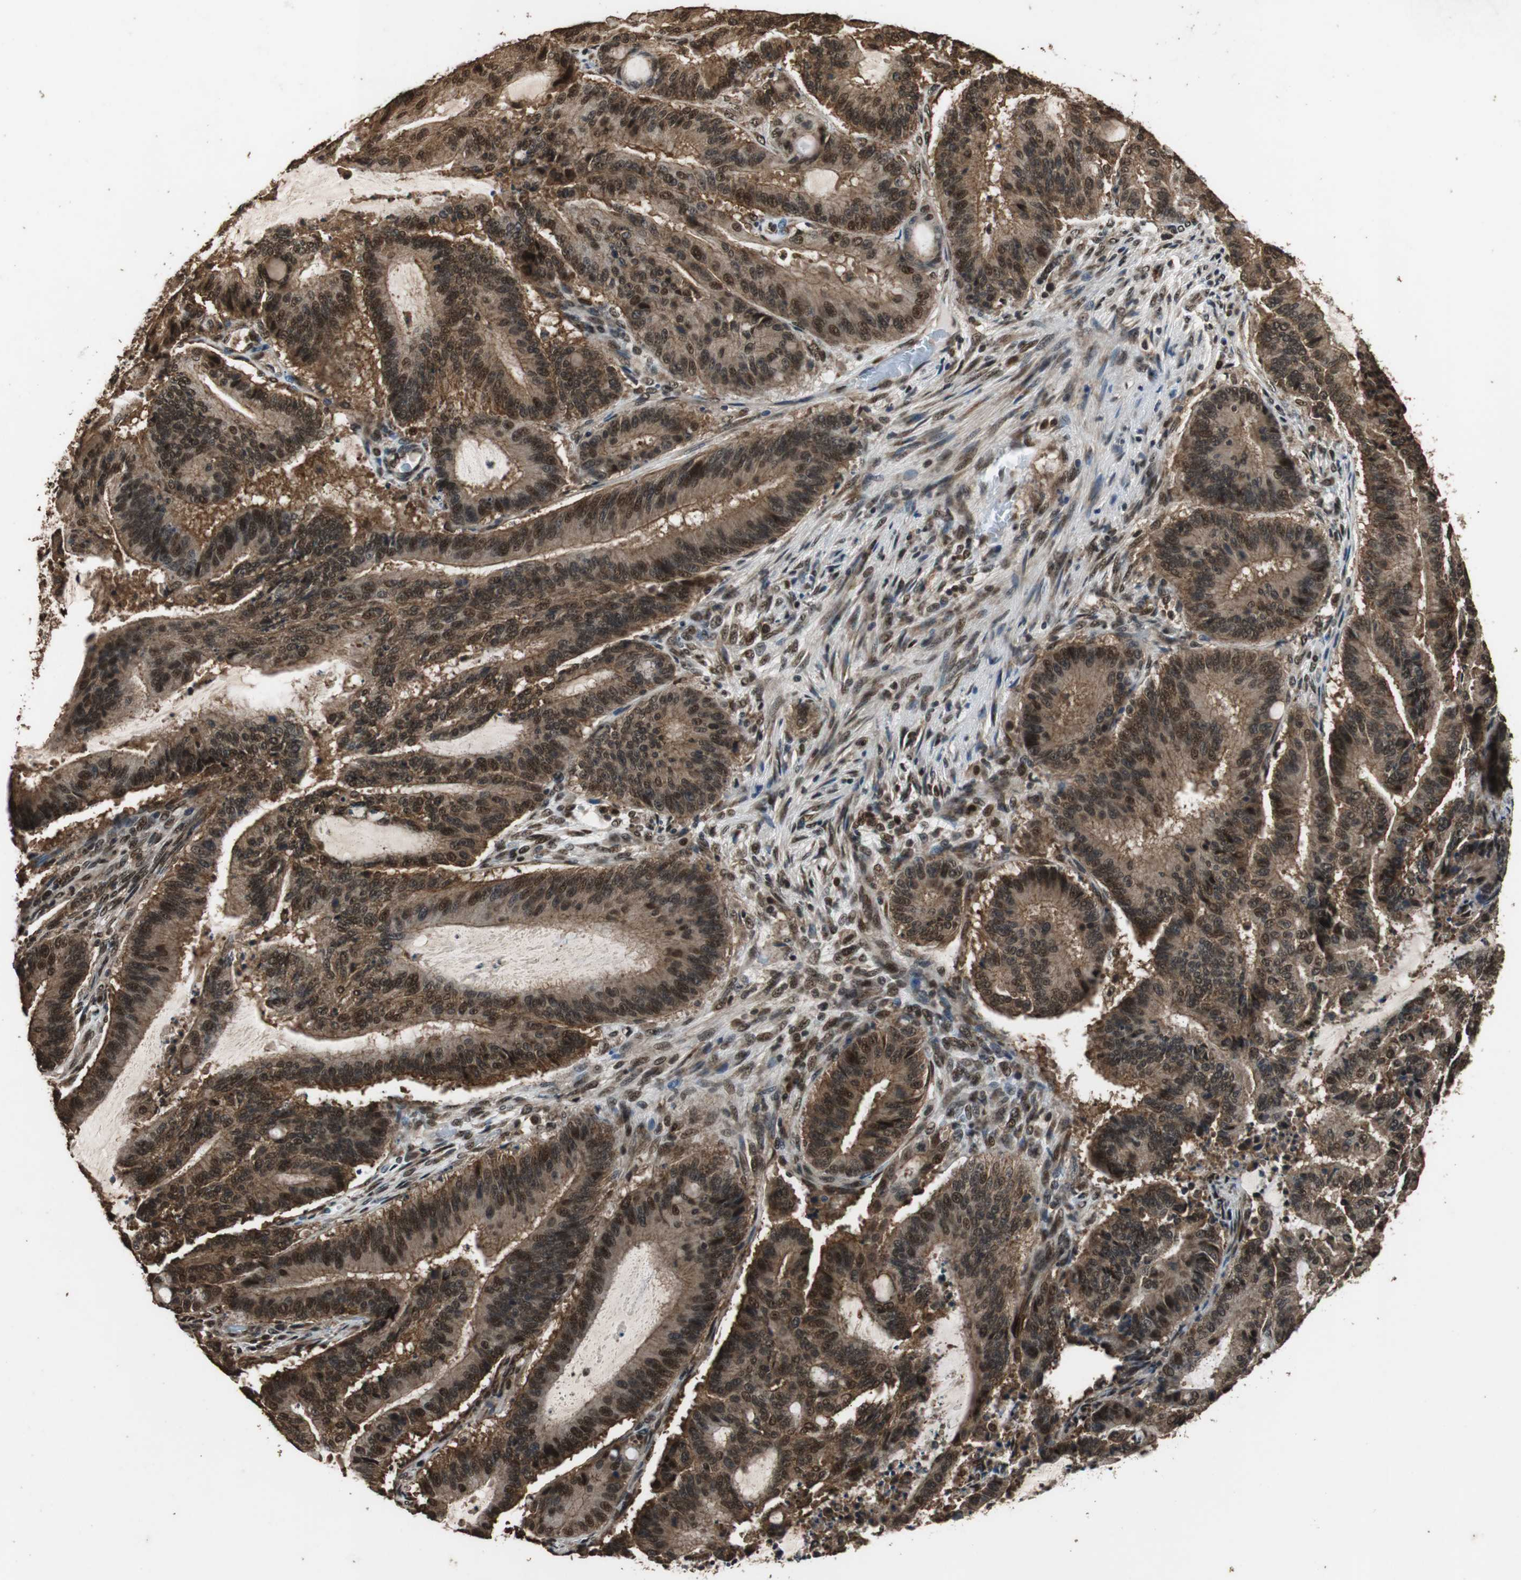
{"staining": {"intensity": "strong", "quantity": ">75%", "location": "cytoplasmic/membranous,nuclear"}, "tissue": "liver cancer", "cell_type": "Tumor cells", "image_type": "cancer", "snomed": [{"axis": "morphology", "description": "Cholangiocarcinoma"}, {"axis": "topography", "description": "Liver"}], "caption": "Immunohistochemistry histopathology image of neoplastic tissue: liver cancer (cholangiocarcinoma) stained using immunohistochemistry shows high levels of strong protein expression localized specifically in the cytoplasmic/membranous and nuclear of tumor cells, appearing as a cytoplasmic/membranous and nuclear brown color.", "gene": "ZNF18", "patient": {"sex": "female", "age": 73}}